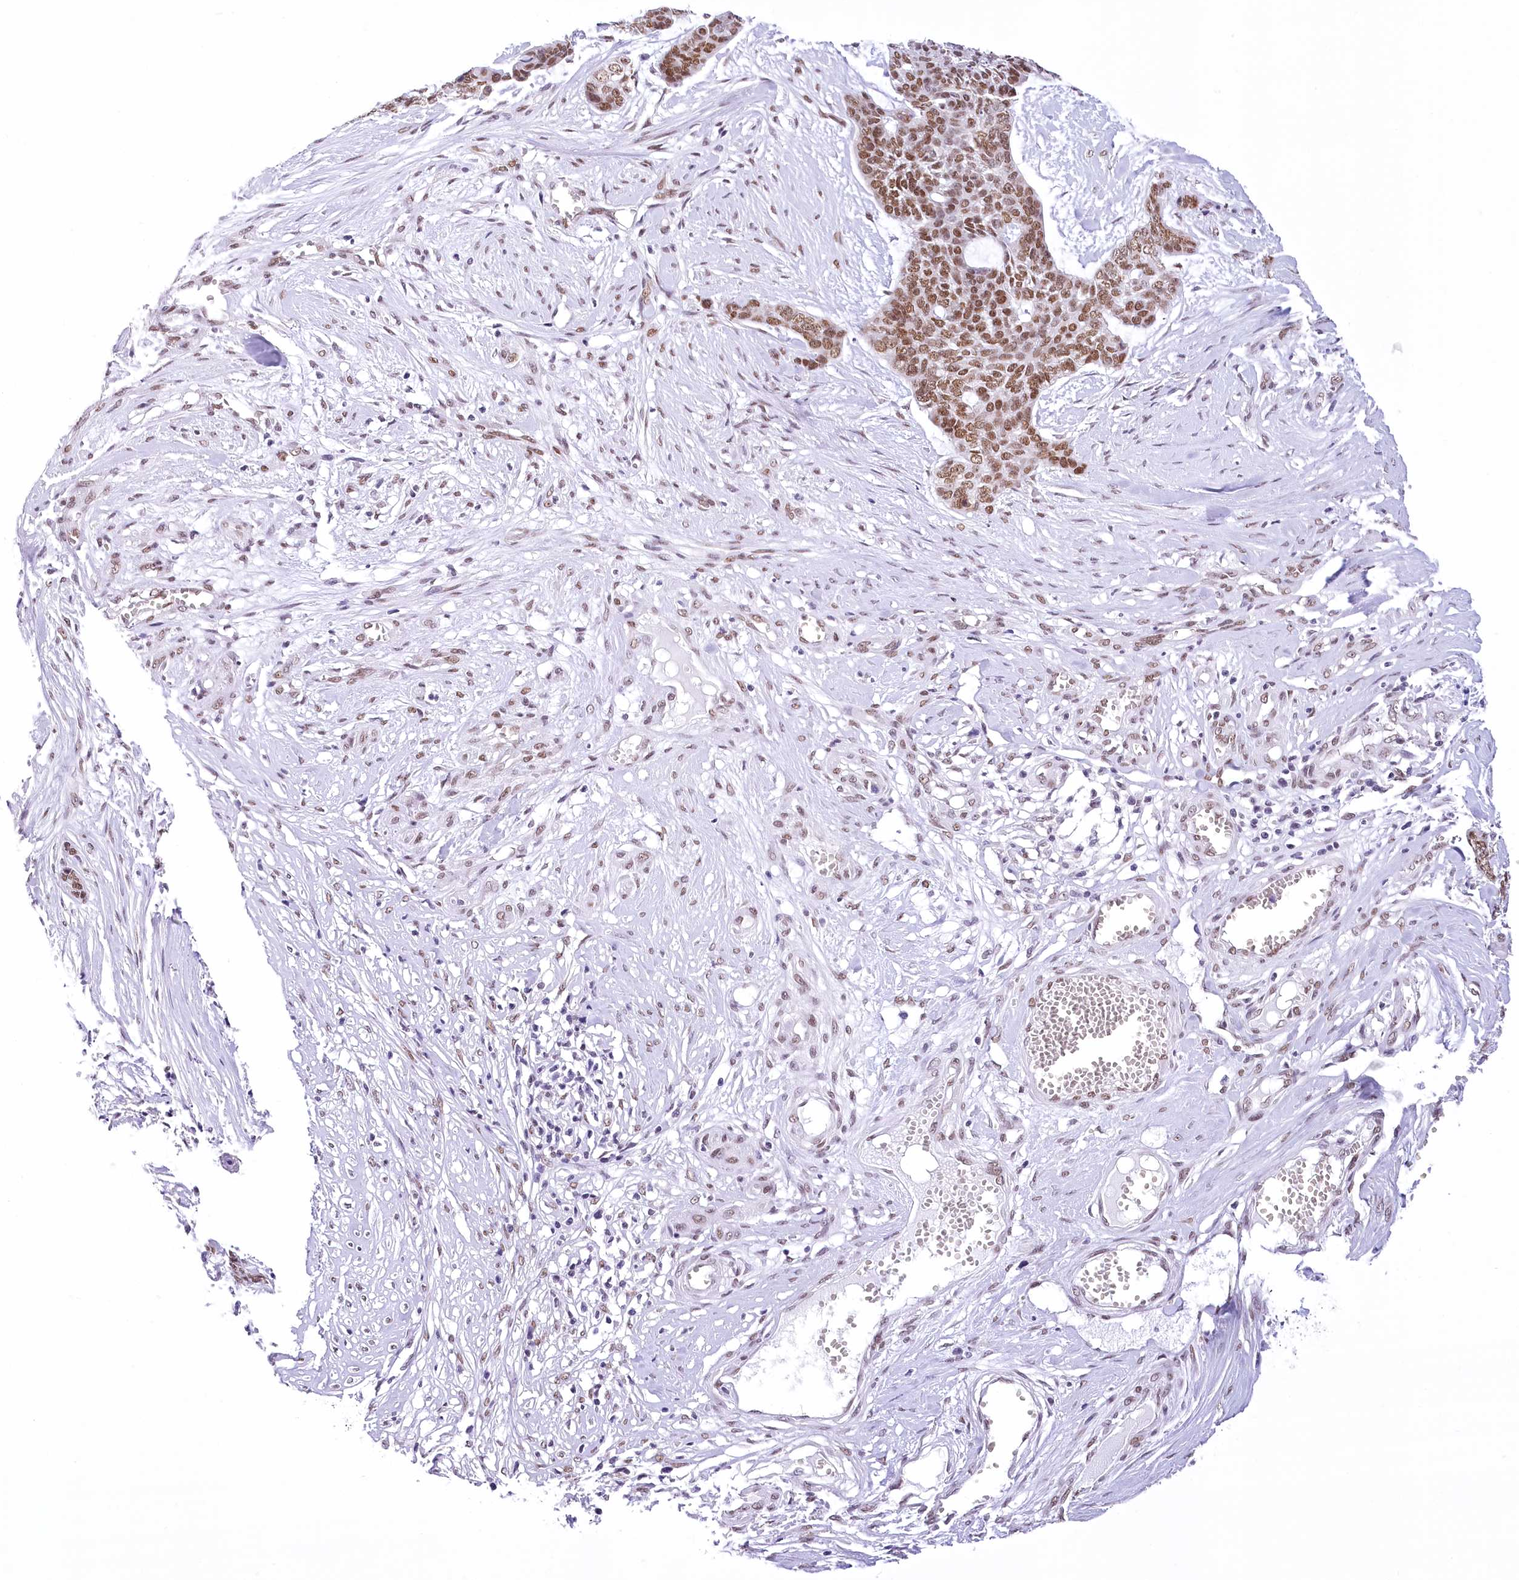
{"staining": {"intensity": "moderate", "quantity": ">75%", "location": "nuclear"}, "tissue": "skin cancer", "cell_type": "Tumor cells", "image_type": "cancer", "snomed": [{"axis": "morphology", "description": "Basal cell carcinoma"}, {"axis": "topography", "description": "Skin"}], "caption": "Protein positivity by immunohistochemistry exhibits moderate nuclear expression in about >75% of tumor cells in skin basal cell carcinoma. The staining is performed using DAB (3,3'-diaminobenzidine) brown chromogen to label protein expression. The nuclei are counter-stained blue using hematoxylin.", "gene": "HNRNPA0", "patient": {"sex": "female", "age": 64}}